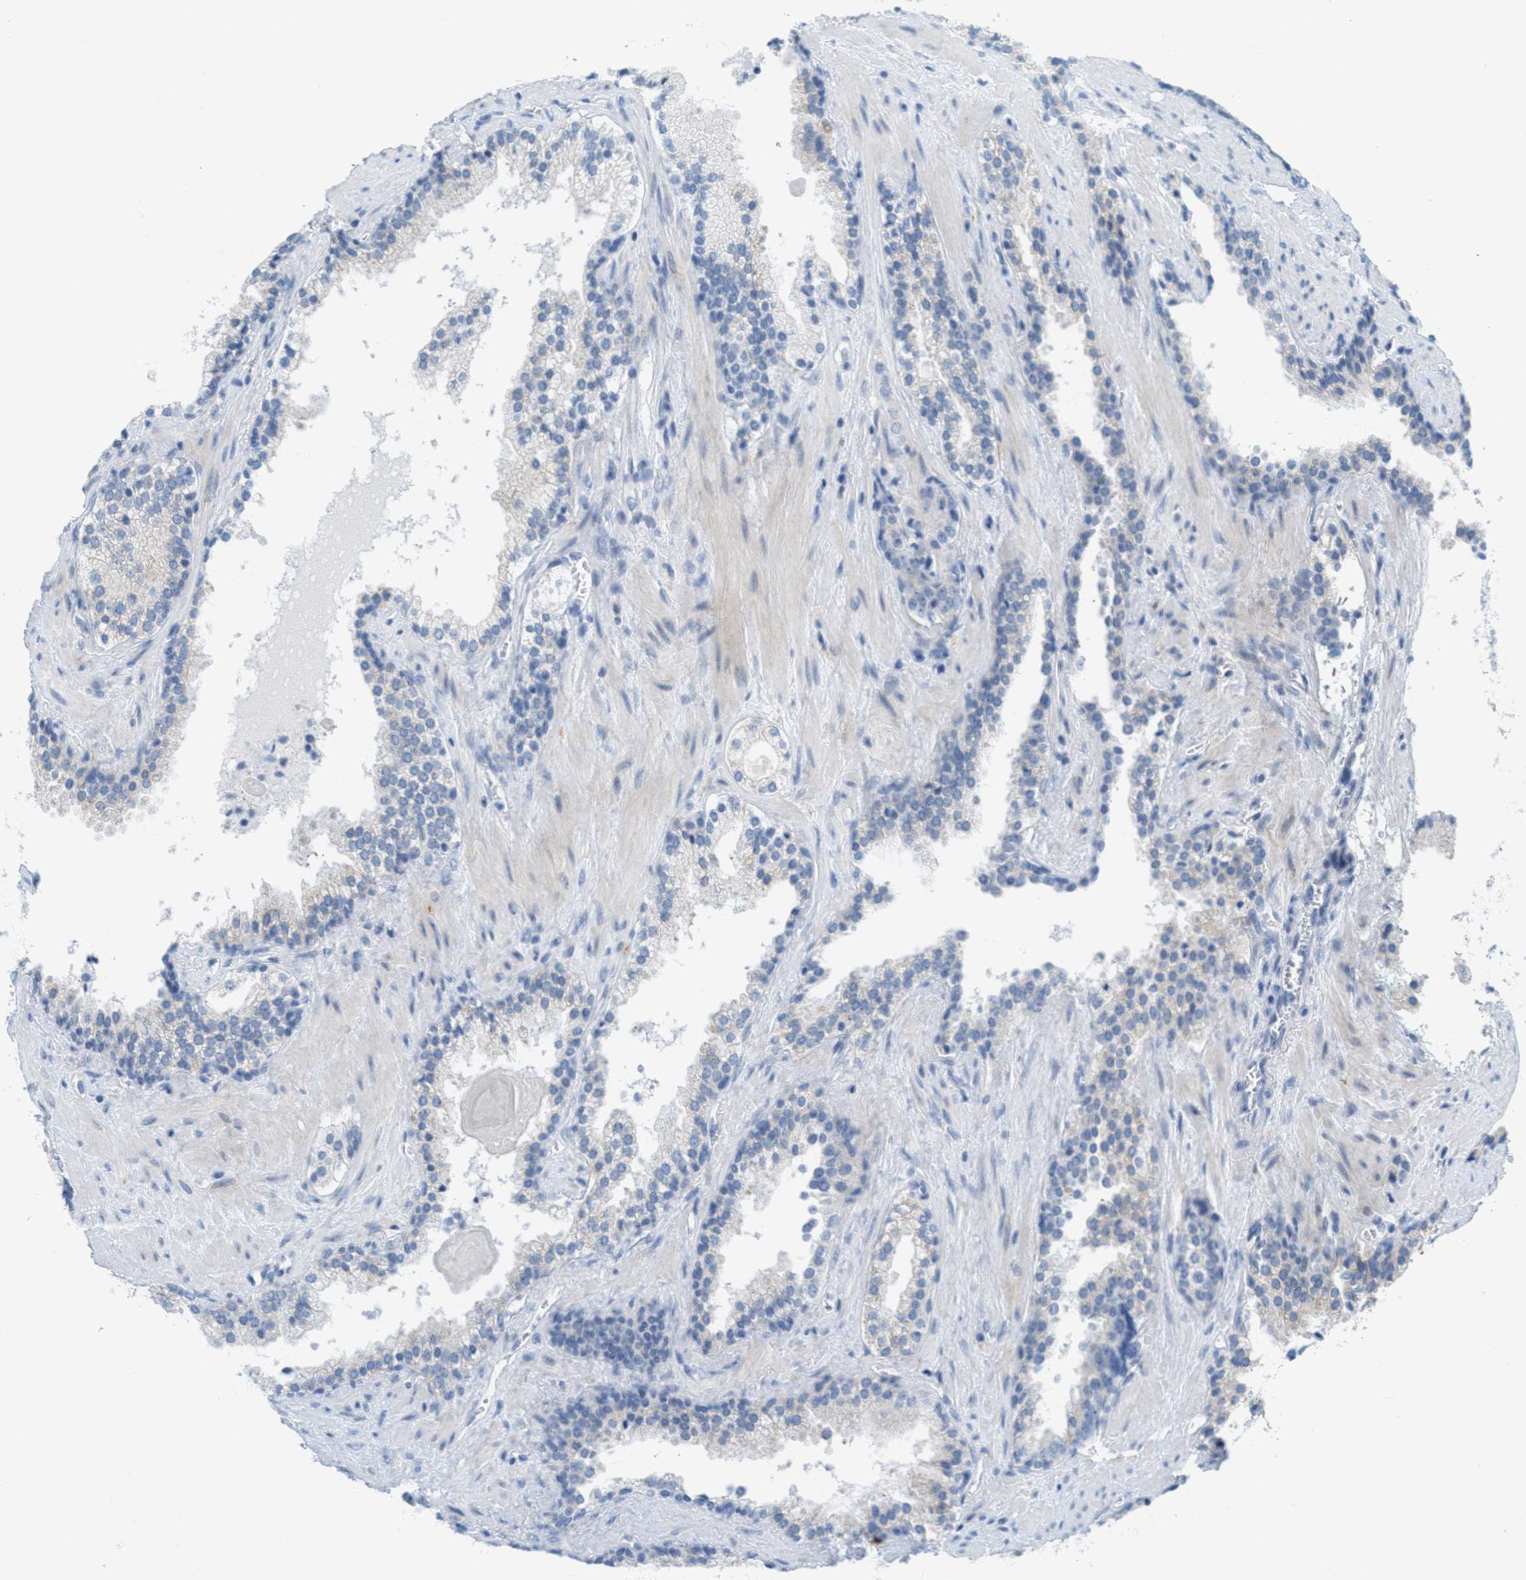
{"staining": {"intensity": "negative", "quantity": "none", "location": "none"}, "tissue": "prostate cancer", "cell_type": "Tumor cells", "image_type": "cancer", "snomed": [{"axis": "morphology", "description": "Adenocarcinoma, High grade"}, {"axis": "topography", "description": "Prostate"}], "caption": "A high-resolution micrograph shows immunohistochemistry staining of prostate cancer, which exhibits no significant expression in tumor cells. (Immunohistochemistry (ihc), brightfield microscopy, high magnification).", "gene": "TEX264", "patient": {"sex": "male", "age": 71}}